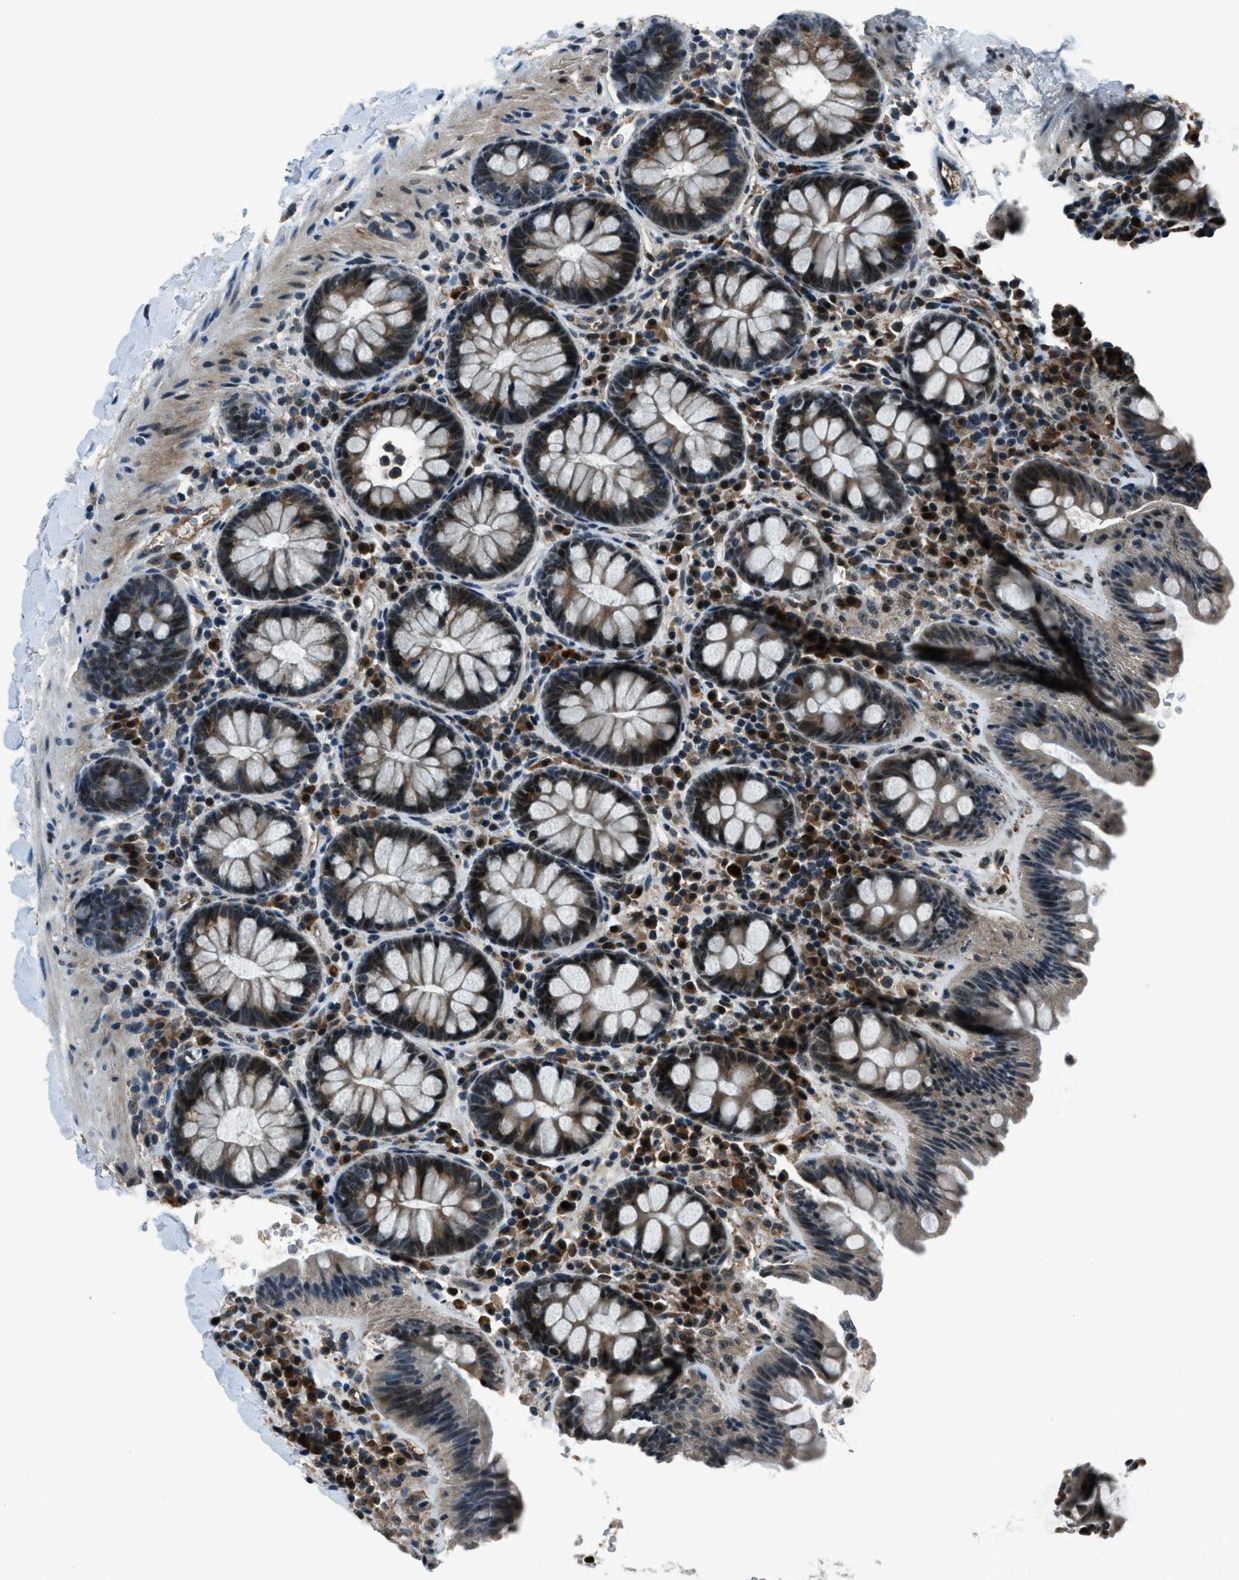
{"staining": {"intensity": "negative", "quantity": "none", "location": "none"}, "tissue": "colon", "cell_type": "Endothelial cells", "image_type": "normal", "snomed": [{"axis": "morphology", "description": "Normal tissue, NOS"}, {"axis": "topography", "description": "Colon"}], "caption": "A histopathology image of colon stained for a protein reveals no brown staining in endothelial cells.", "gene": "ACTL9", "patient": {"sex": "female", "age": 80}}